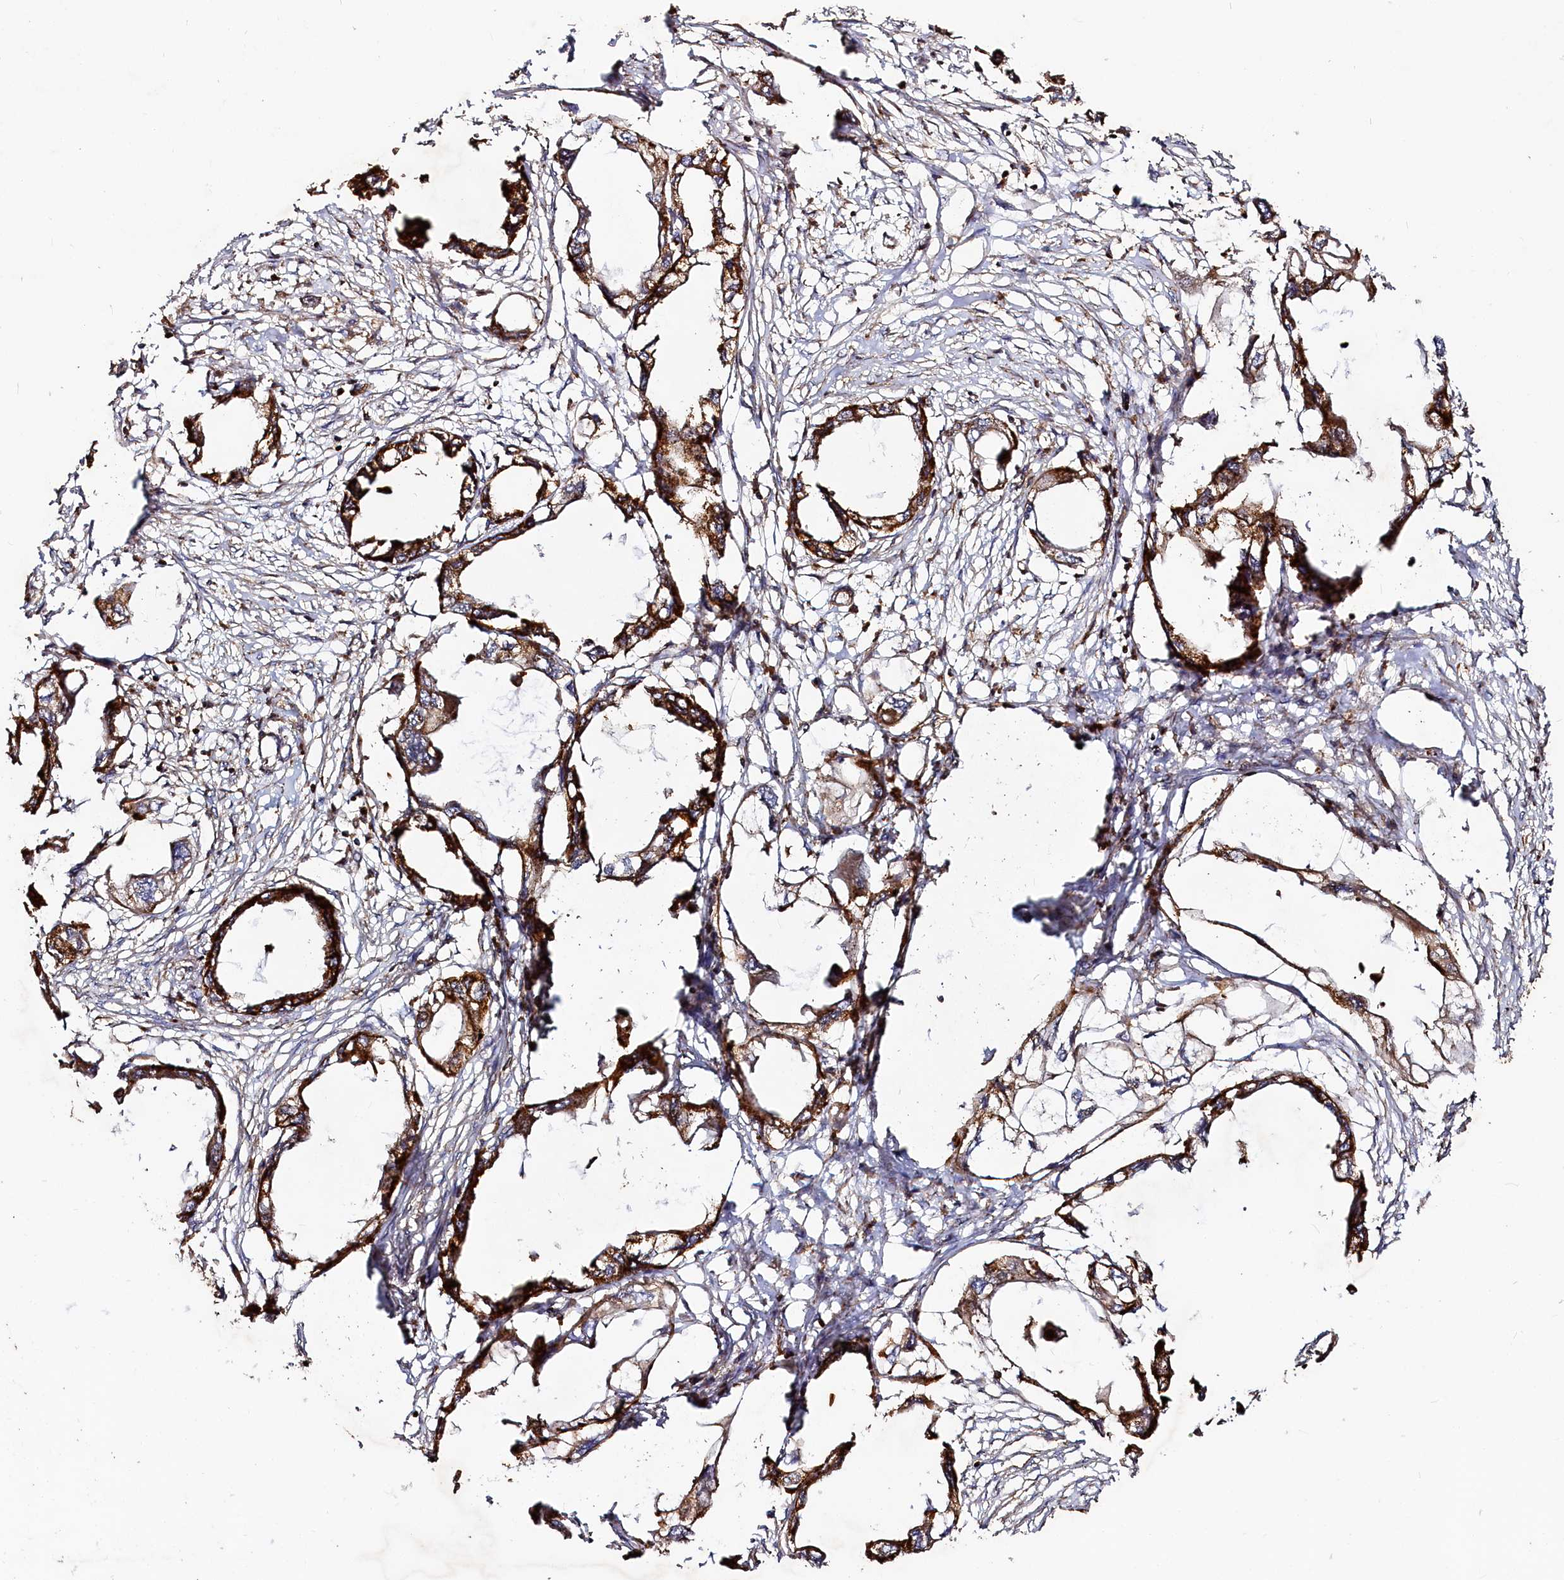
{"staining": {"intensity": "strong", "quantity": ">75%", "location": "cytoplasmic/membranous"}, "tissue": "endometrial cancer", "cell_type": "Tumor cells", "image_type": "cancer", "snomed": [{"axis": "morphology", "description": "Adenocarcinoma, NOS"}, {"axis": "morphology", "description": "Adenocarcinoma, metastatic, NOS"}, {"axis": "topography", "description": "Adipose tissue"}, {"axis": "topography", "description": "Endometrium"}], "caption": "Immunohistochemical staining of human adenocarcinoma (endometrial) exhibits high levels of strong cytoplasmic/membranous expression in approximately >75% of tumor cells.", "gene": "WDR73", "patient": {"sex": "female", "age": 67}}